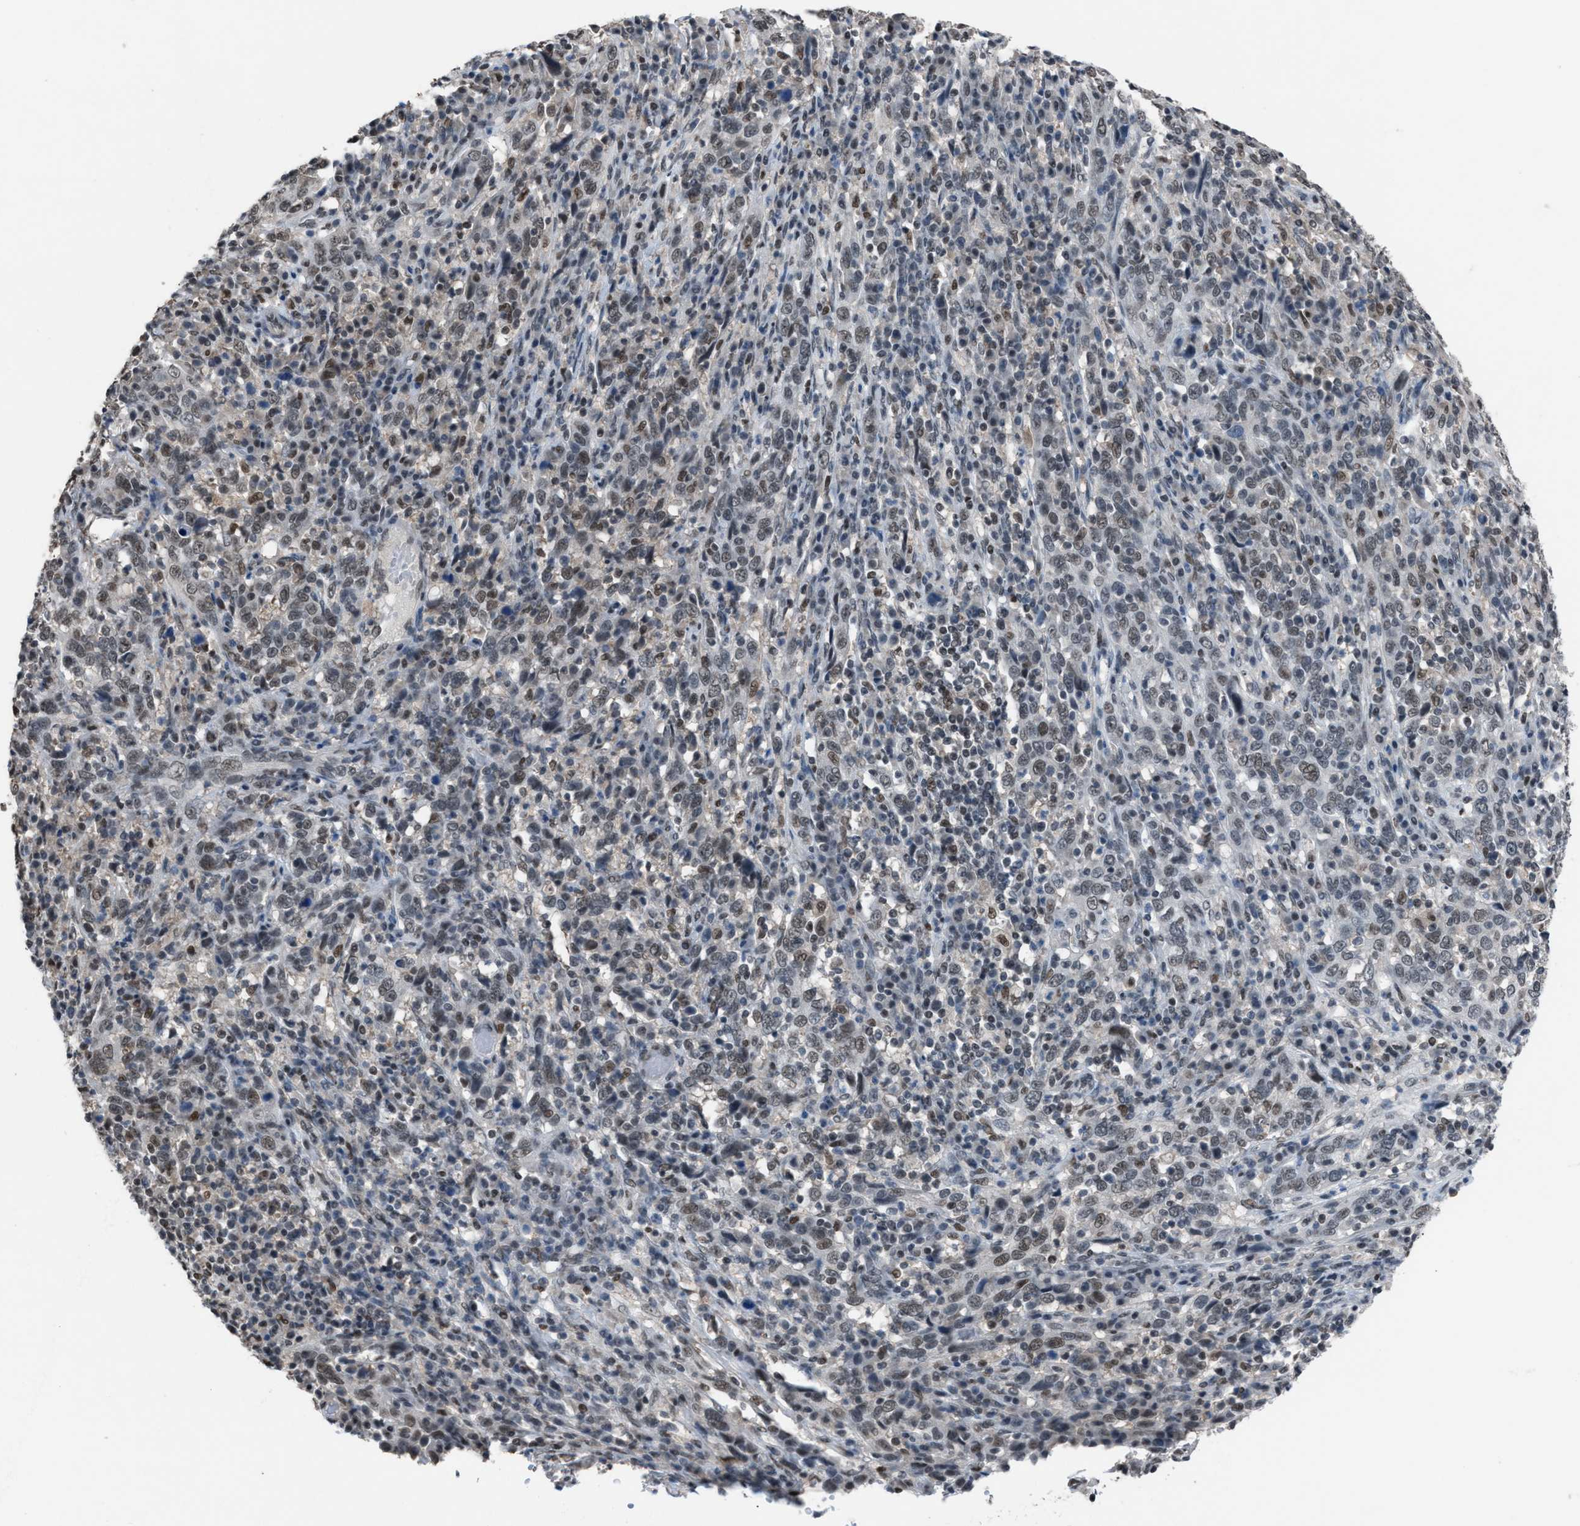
{"staining": {"intensity": "weak", "quantity": "25%-75%", "location": "nuclear"}, "tissue": "cervical cancer", "cell_type": "Tumor cells", "image_type": "cancer", "snomed": [{"axis": "morphology", "description": "Squamous cell carcinoma, NOS"}, {"axis": "topography", "description": "Cervix"}], "caption": "Tumor cells exhibit low levels of weak nuclear expression in about 25%-75% of cells in human cervical cancer (squamous cell carcinoma).", "gene": "ZNF276", "patient": {"sex": "female", "age": 46}}